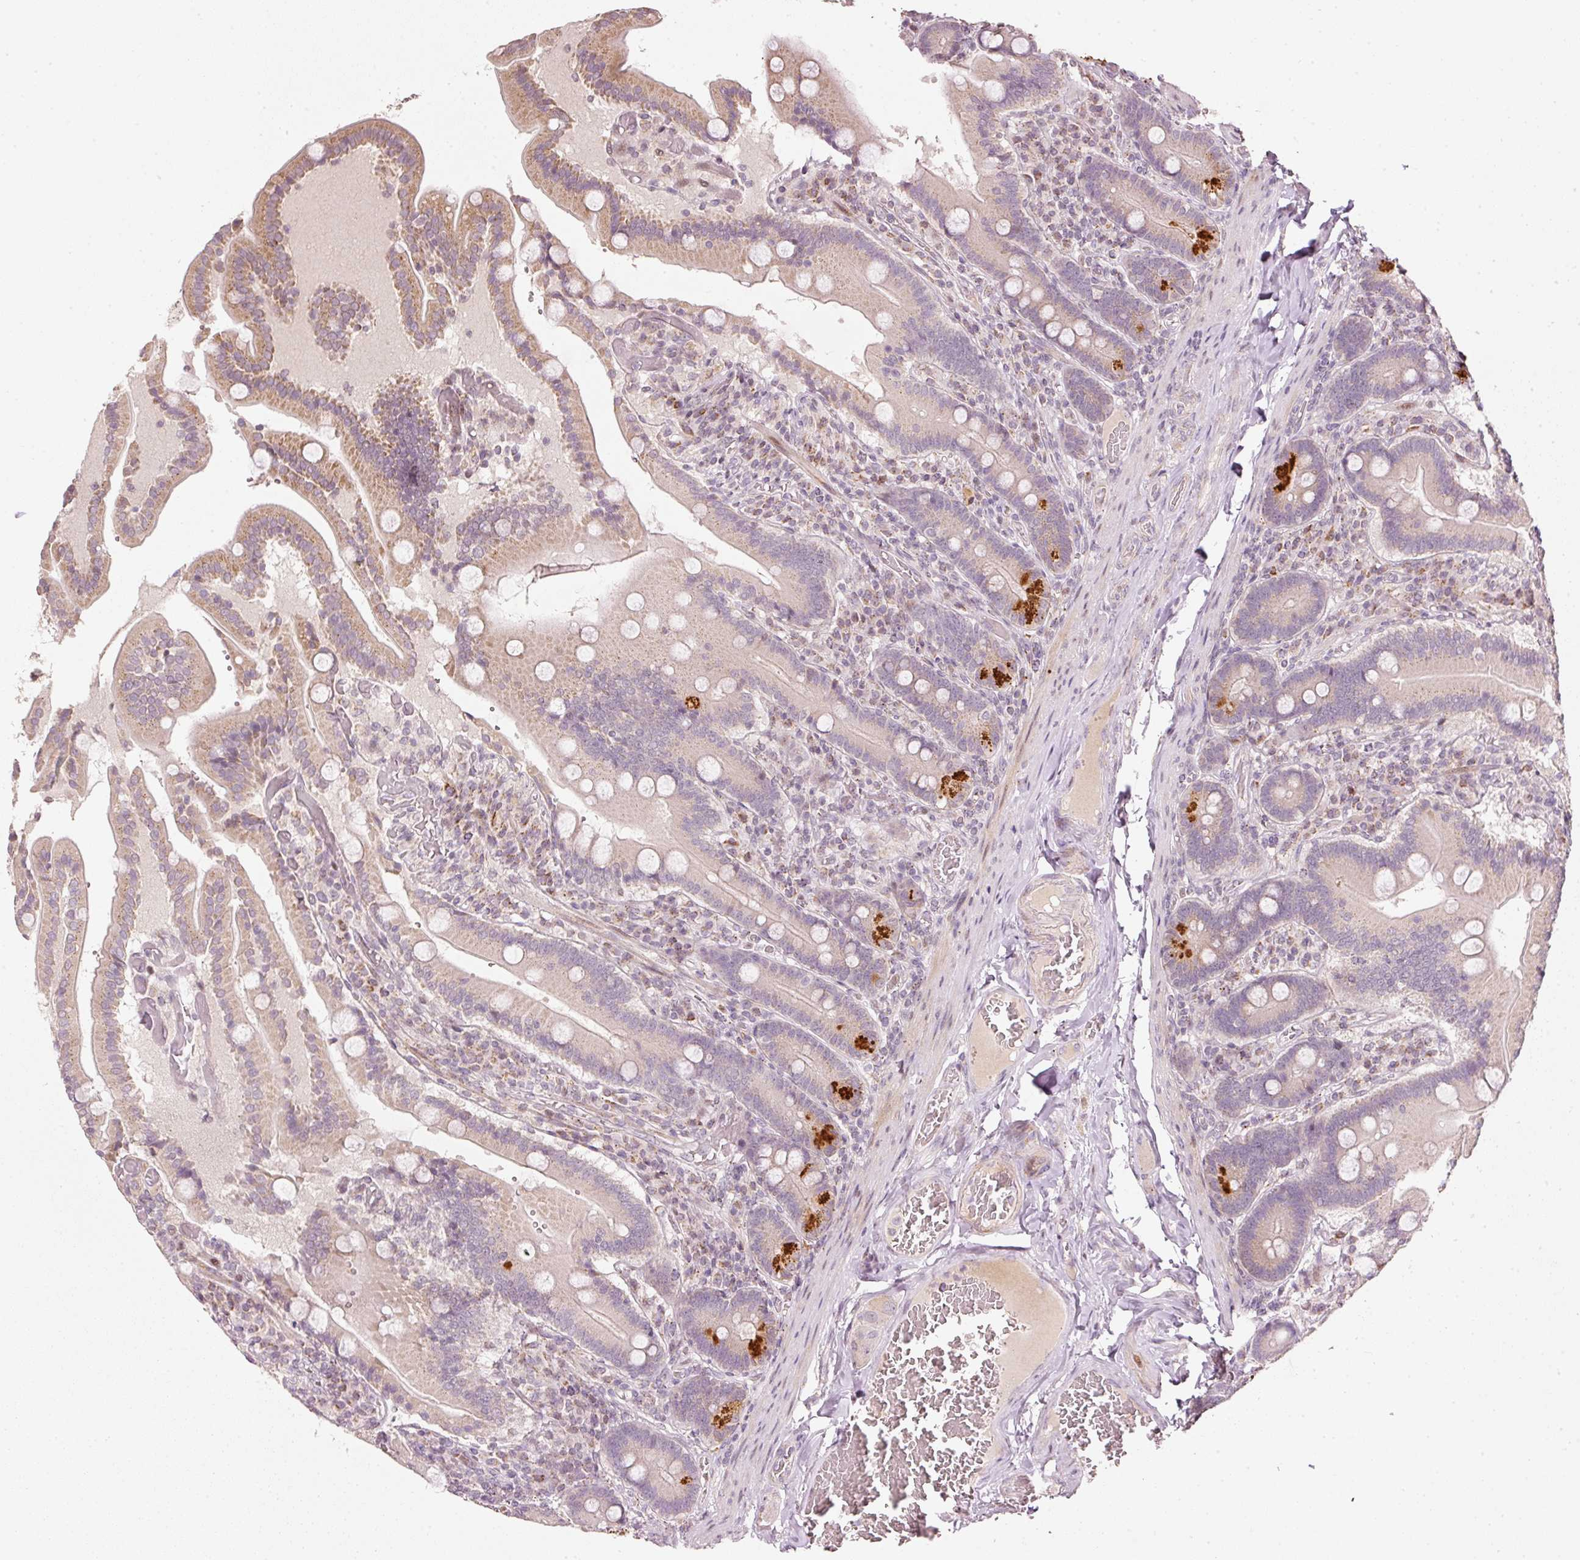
{"staining": {"intensity": "strong", "quantity": "<25%", "location": "cytoplasmic/membranous"}, "tissue": "duodenum", "cell_type": "Glandular cells", "image_type": "normal", "snomed": [{"axis": "morphology", "description": "Normal tissue, NOS"}, {"axis": "topography", "description": "Duodenum"}], "caption": "Glandular cells demonstrate medium levels of strong cytoplasmic/membranous positivity in approximately <25% of cells in benign human duodenum.", "gene": "TOB2", "patient": {"sex": "female", "age": 62}}